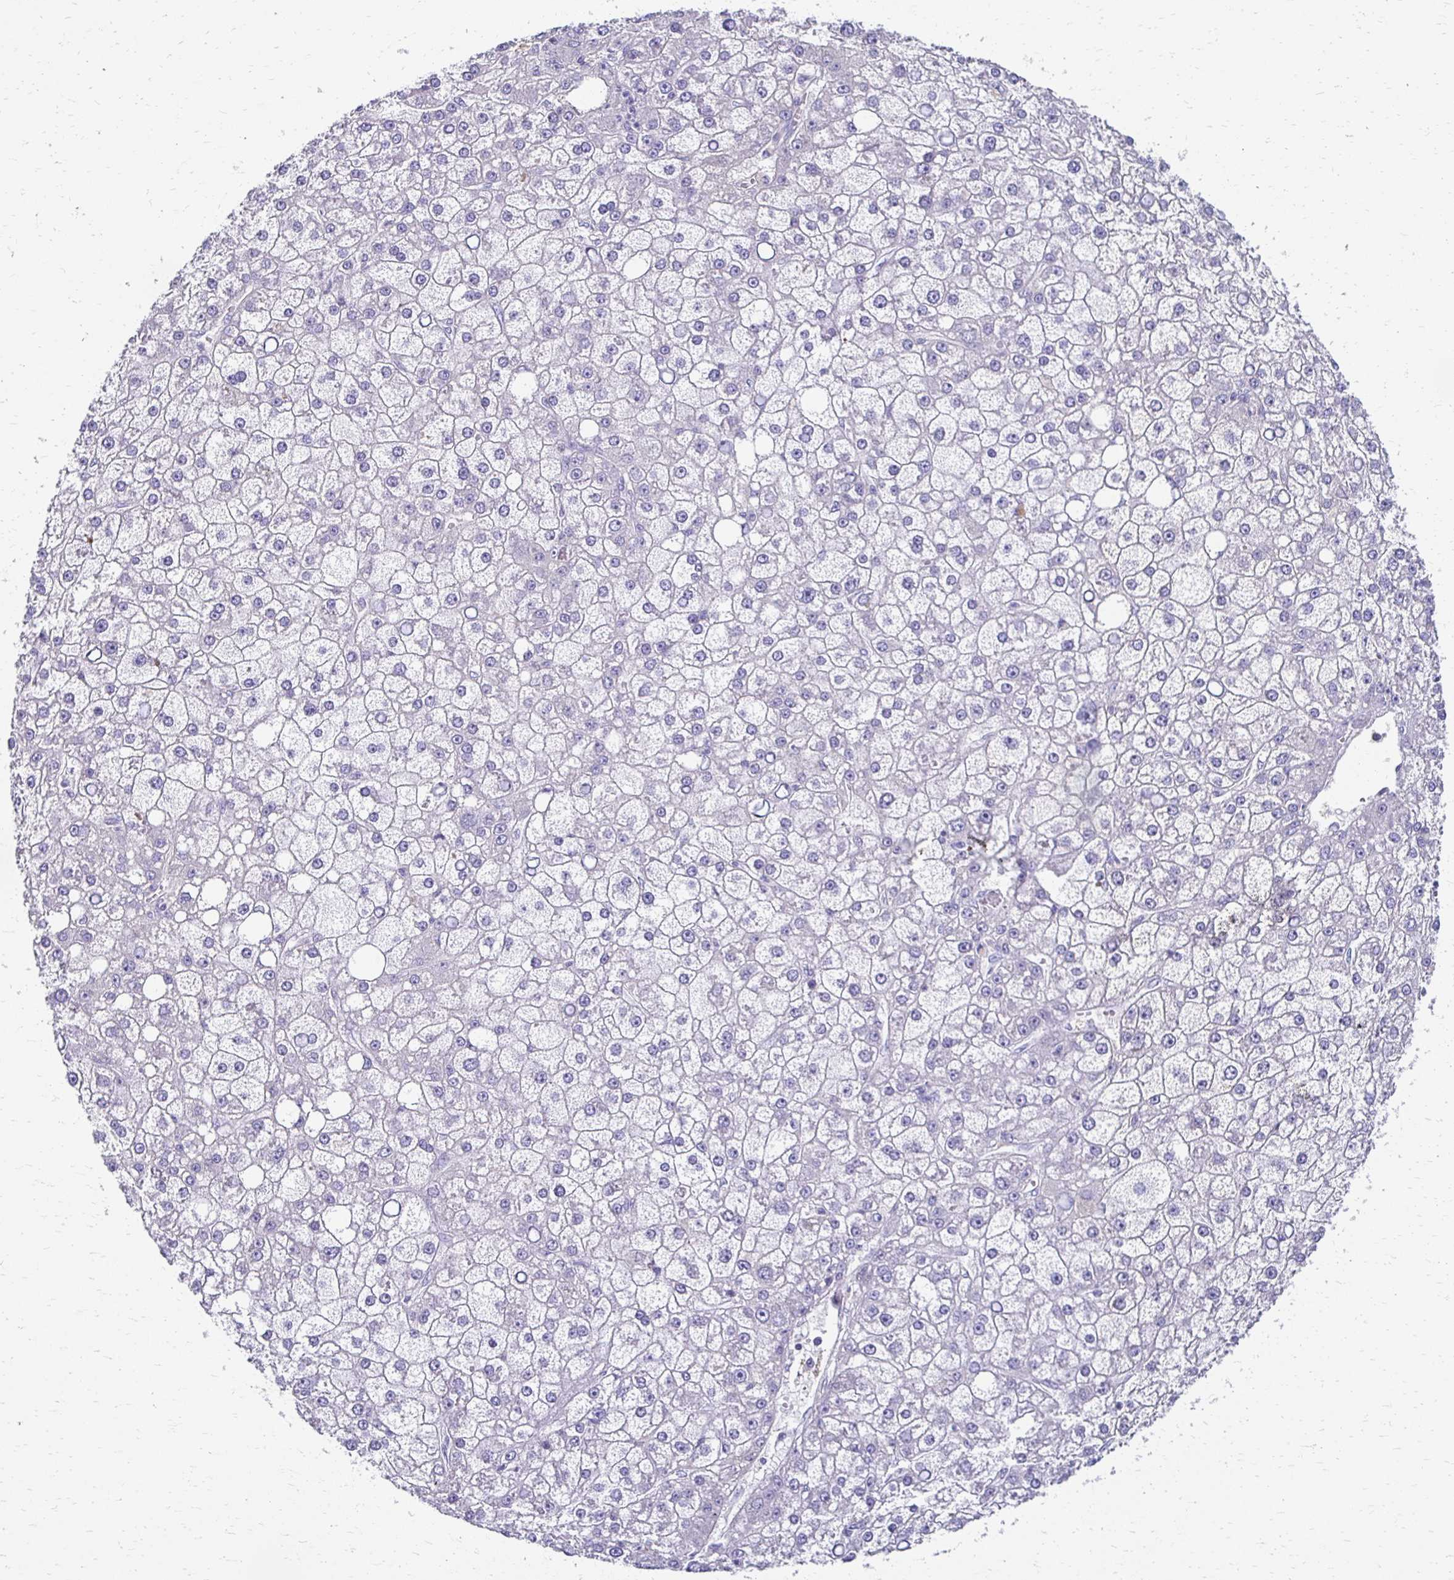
{"staining": {"intensity": "negative", "quantity": "none", "location": "none"}, "tissue": "liver cancer", "cell_type": "Tumor cells", "image_type": "cancer", "snomed": [{"axis": "morphology", "description": "Carcinoma, Hepatocellular, NOS"}, {"axis": "topography", "description": "Liver"}], "caption": "Tumor cells are negative for protein expression in human hepatocellular carcinoma (liver). (Brightfield microscopy of DAB immunohistochemistry (IHC) at high magnification).", "gene": "AKAP6", "patient": {"sex": "male", "age": 67}}